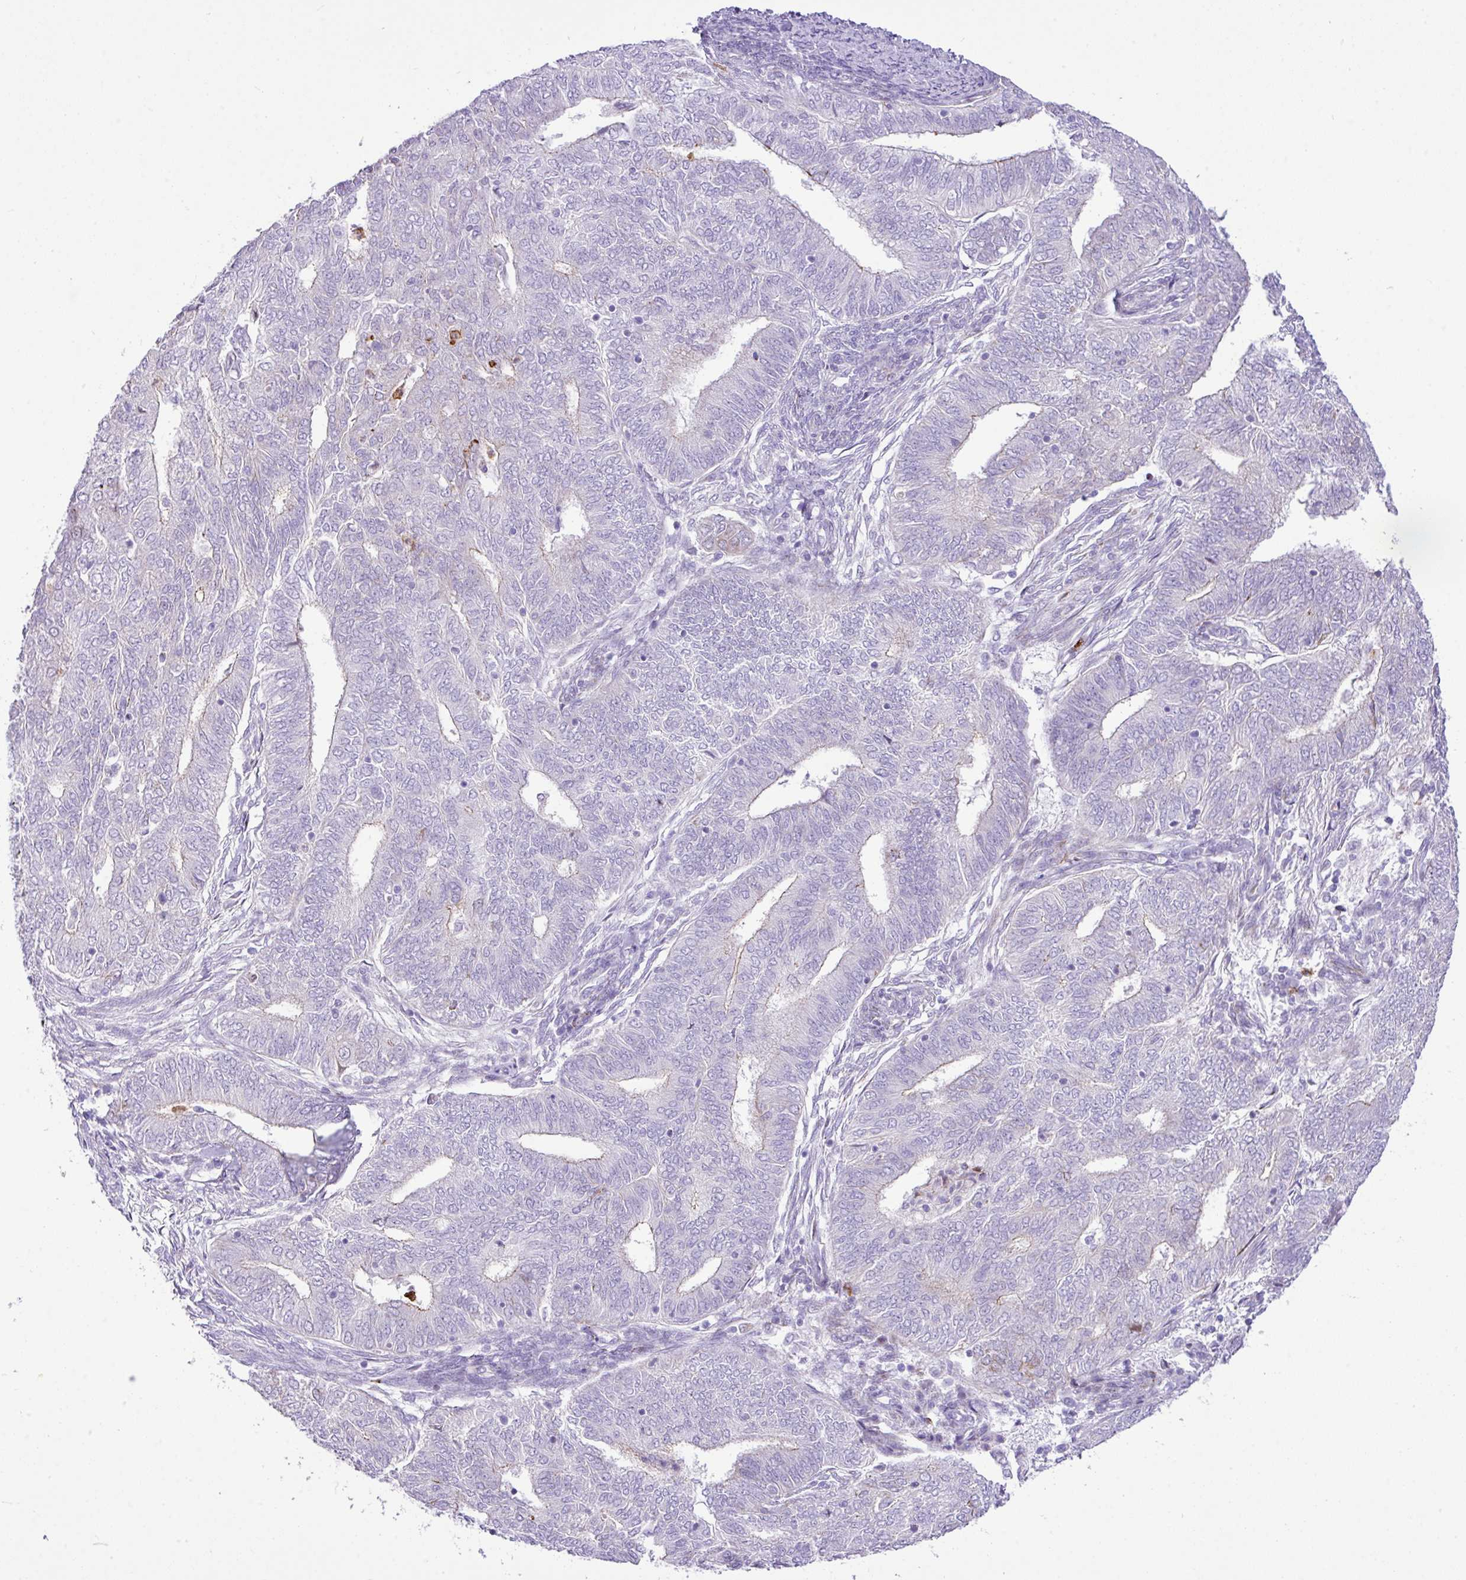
{"staining": {"intensity": "negative", "quantity": "none", "location": "none"}, "tissue": "endometrial cancer", "cell_type": "Tumor cells", "image_type": "cancer", "snomed": [{"axis": "morphology", "description": "Adenocarcinoma, NOS"}, {"axis": "topography", "description": "Endometrium"}], "caption": "Tumor cells are negative for brown protein staining in endometrial cancer.", "gene": "RCAN2", "patient": {"sex": "female", "age": 62}}